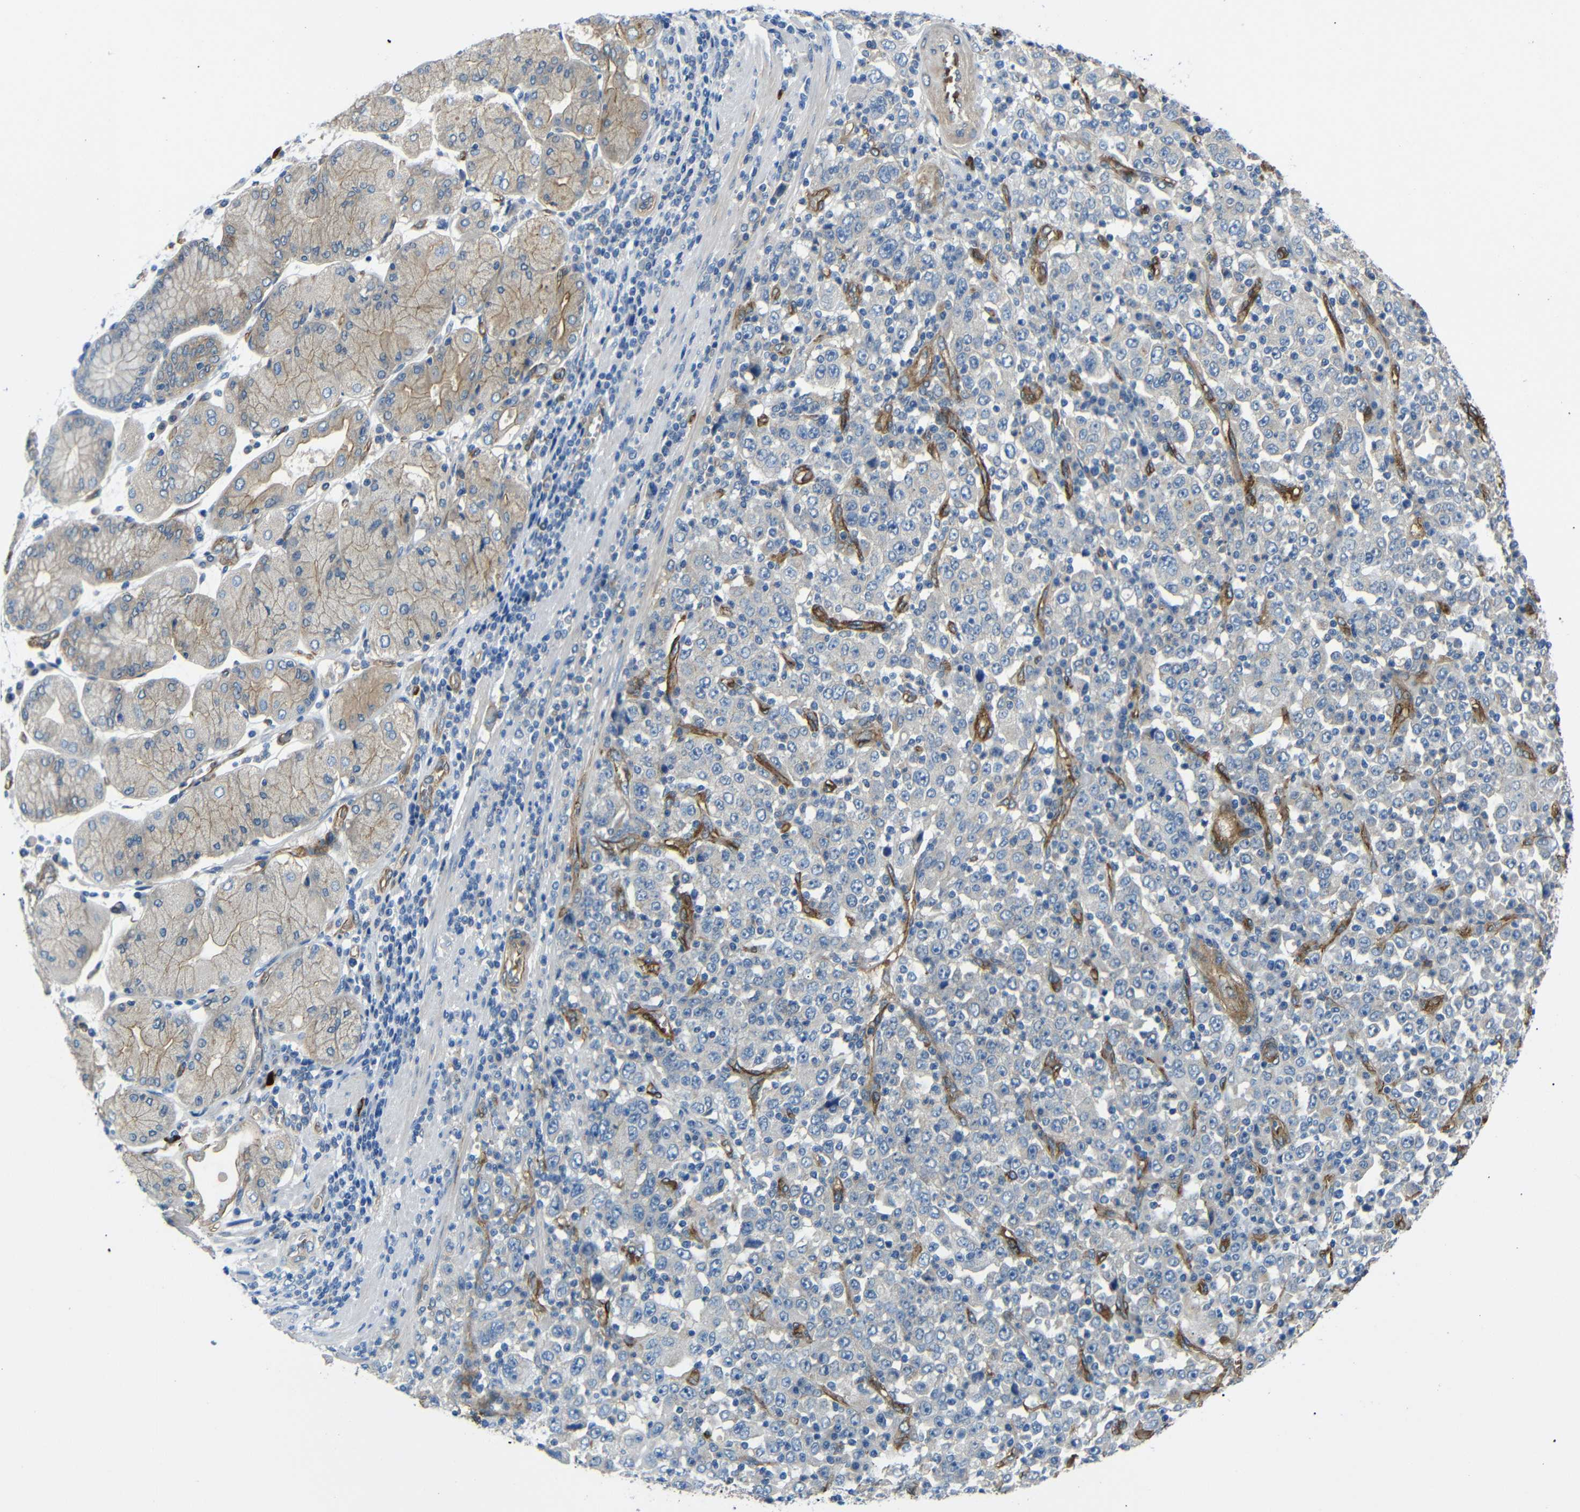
{"staining": {"intensity": "negative", "quantity": "none", "location": "none"}, "tissue": "stomach cancer", "cell_type": "Tumor cells", "image_type": "cancer", "snomed": [{"axis": "morphology", "description": "Normal tissue, NOS"}, {"axis": "morphology", "description": "Adenocarcinoma, NOS"}, {"axis": "topography", "description": "Stomach, upper"}, {"axis": "topography", "description": "Stomach"}], "caption": "This image is of stomach cancer stained with immunohistochemistry (IHC) to label a protein in brown with the nuclei are counter-stained blue. There is no staining in tumor cells. Brightfield microscopy of immunohistochemistry (IHC) stained with DAB (brown) and hematoxylin (blue), captured at high magnification.", "gene": "MYO1B", "patient": {"sex": "male", "age": 59}}